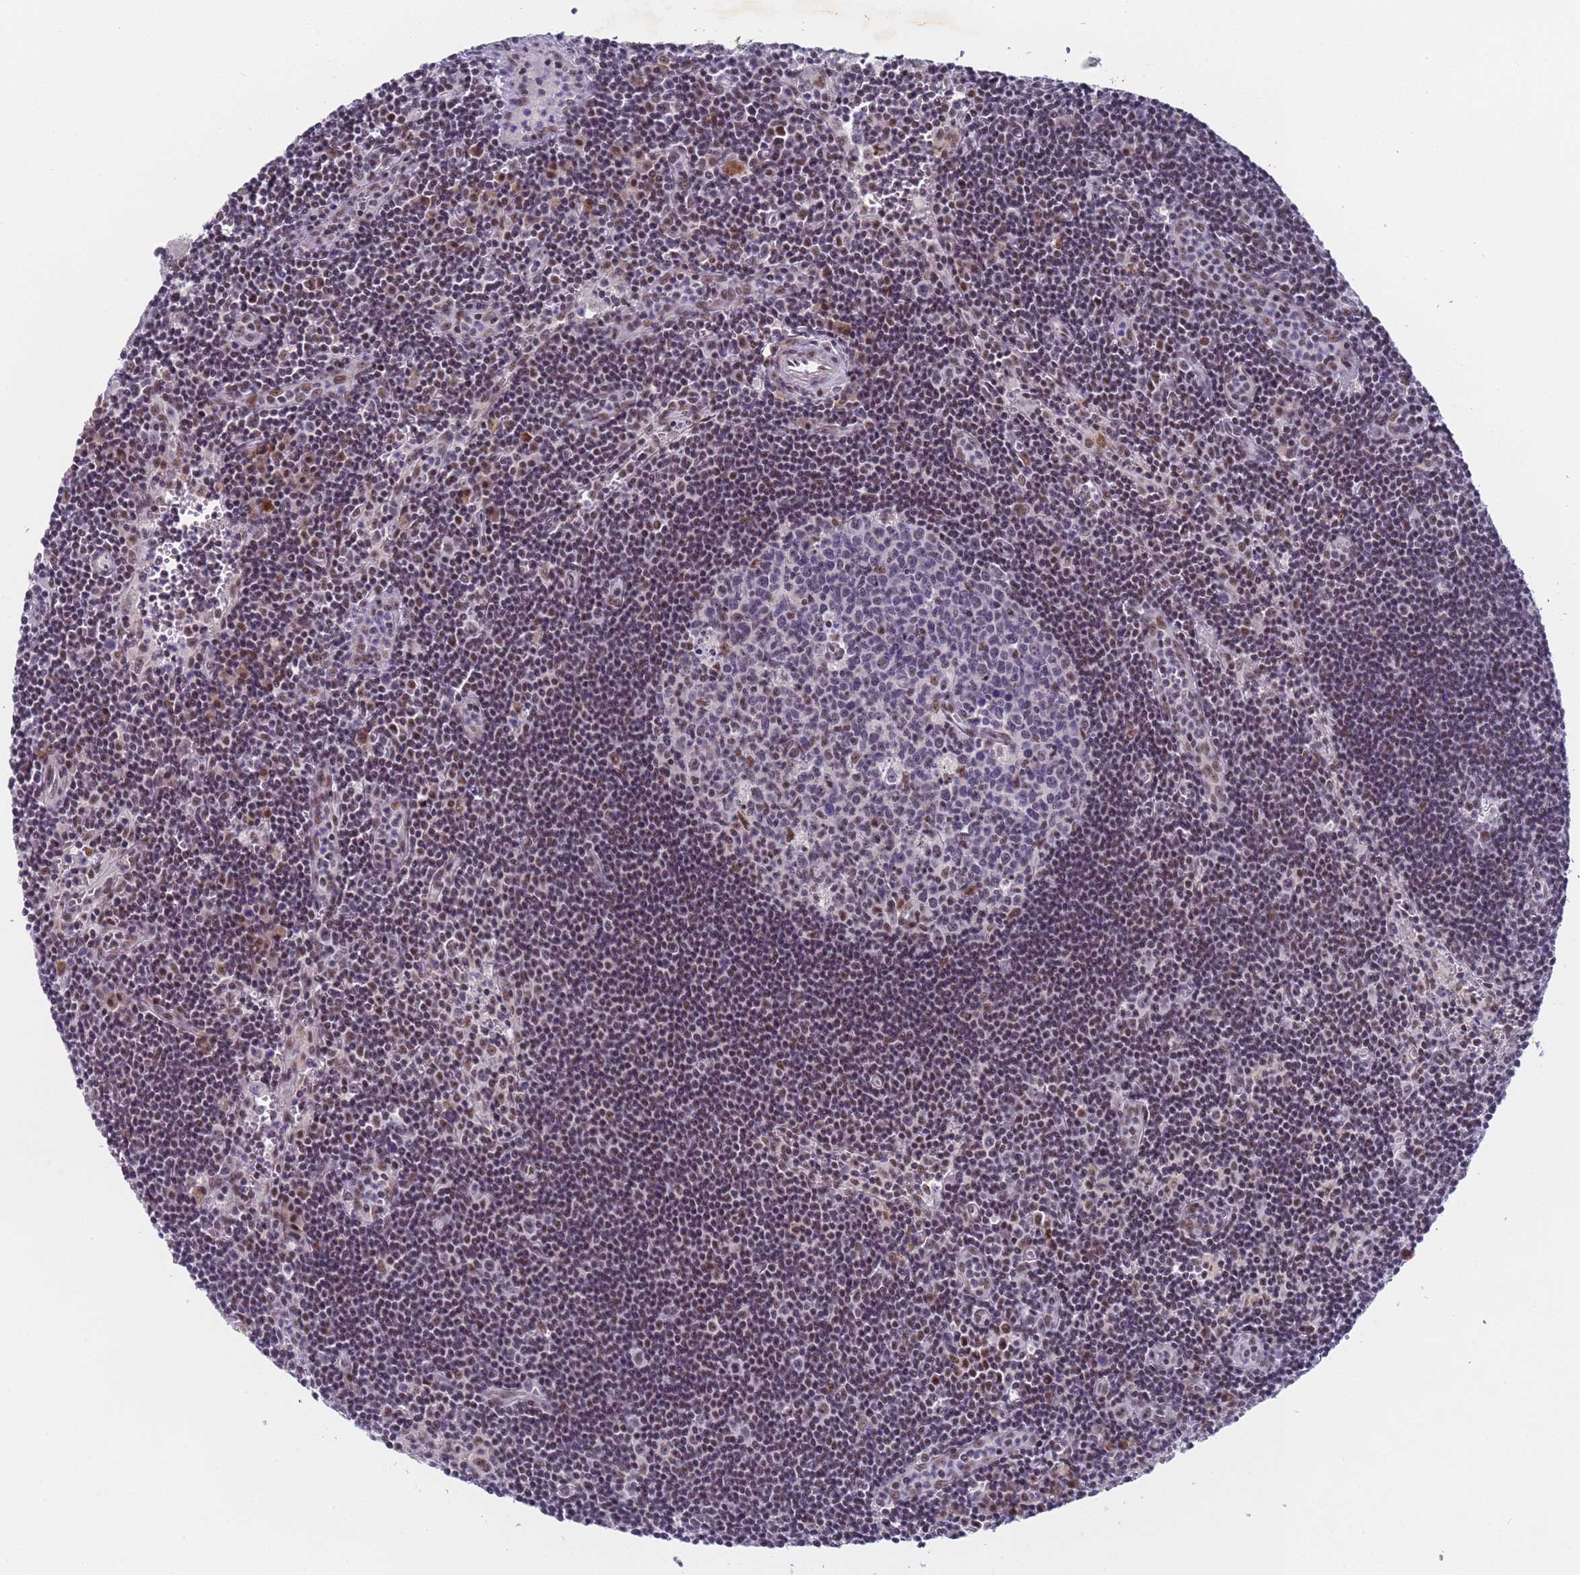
{"staining": {"intensity": "moderate", "quantity": "<25%", "location": "nuclear"}, "tissue": "lymph node", "cell_type": "Germinal center cells", "image_type": "normal", "snomed": [{"axis": "morphology", "description": "Normal tissue, NOS"}, {"axis": "topography", "description": "Lymph node"}], "caption": "Lymph node stained with a brown dye demonstrates moderate nuclear positive positivity in about <25% of germinal center cells.", "gene": "FNBP4", "patient": {"sex": "female", "age": 32}}